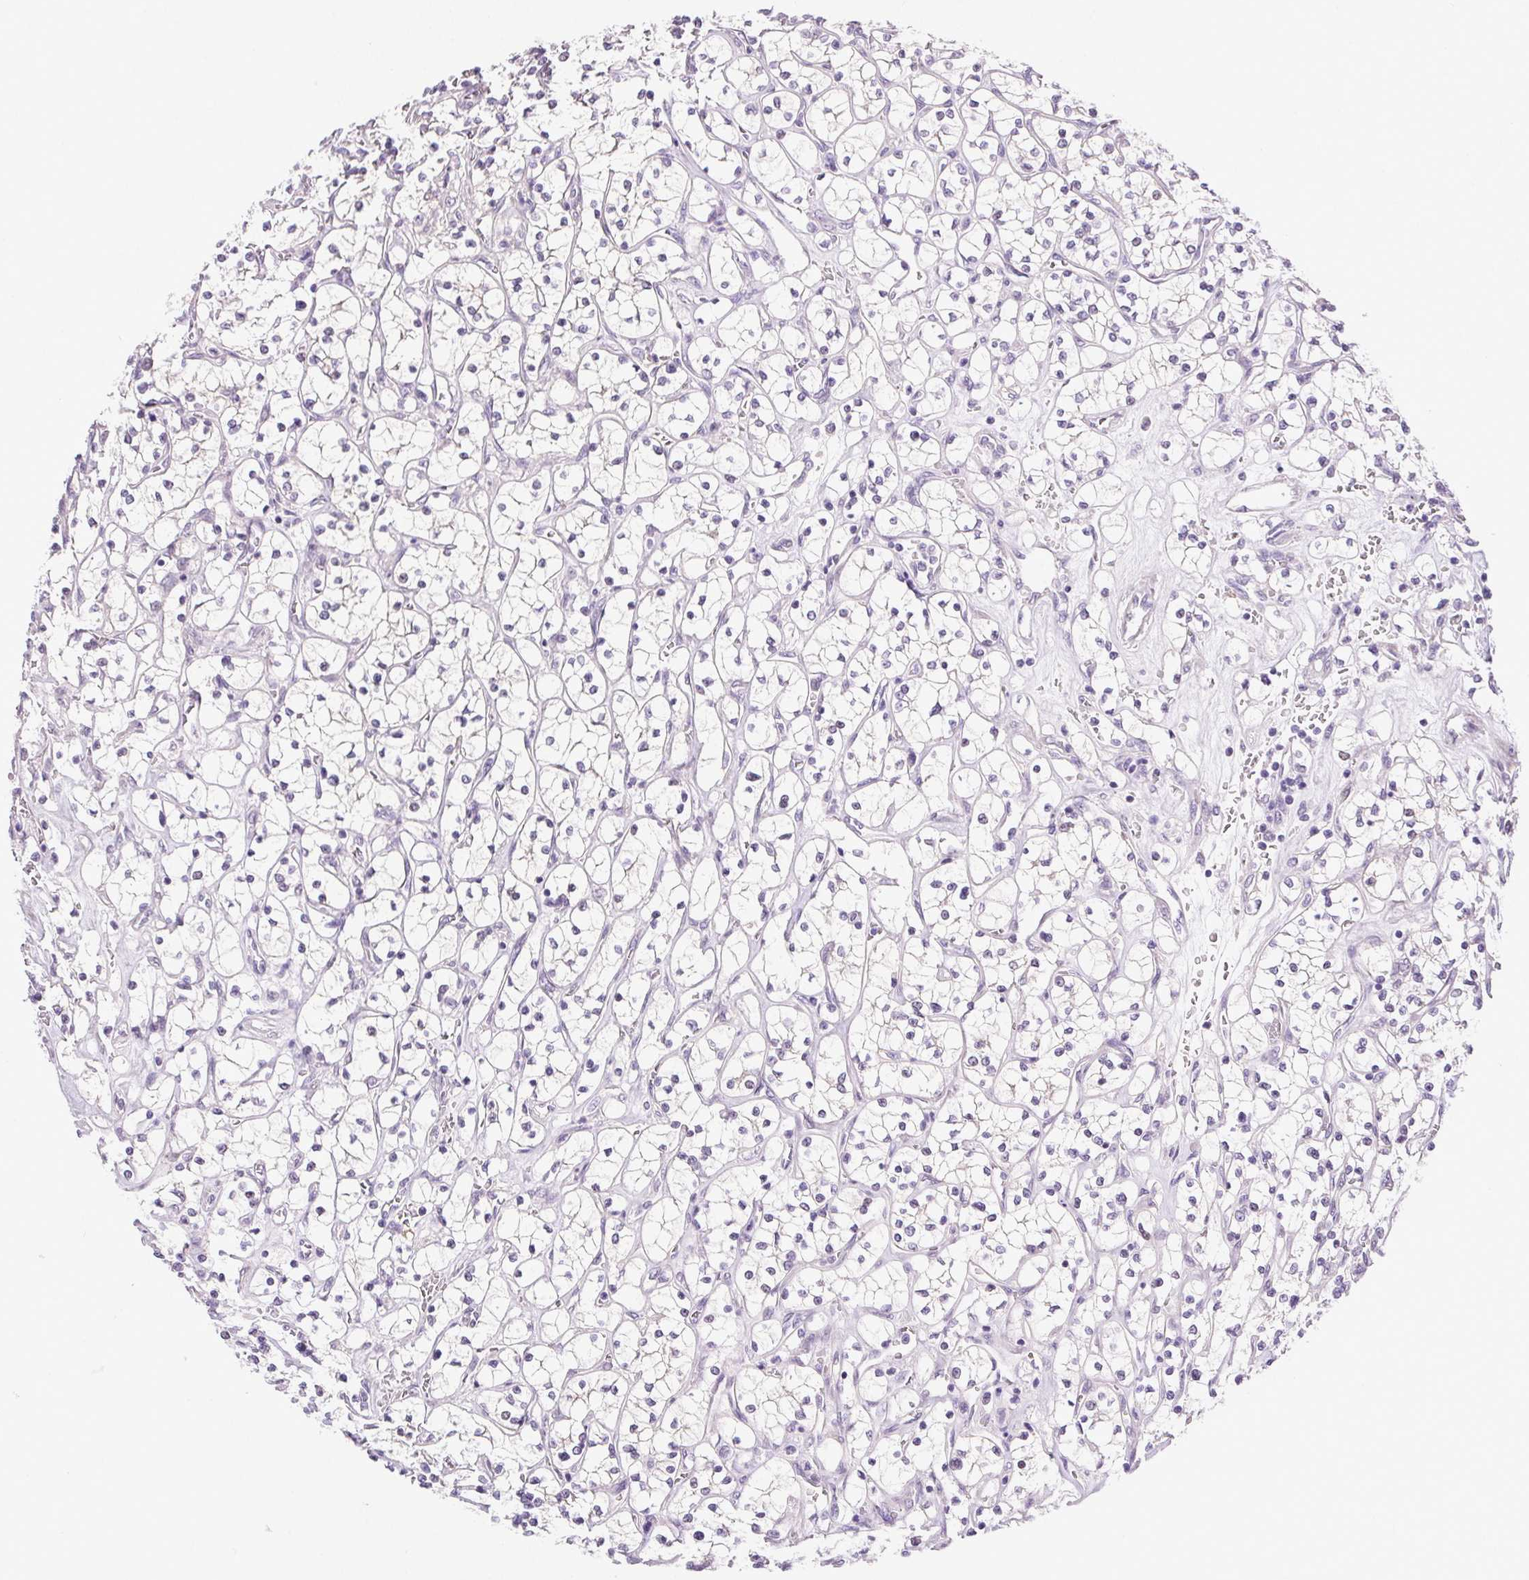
{"staining": {"intensity": "negative", "quantity": "none", "location": "none"}, "tissue": "renal cancer", "cell_type": "Tumor cells", "image_type": "cancer", "snomed": [{"axis": "morphology", "description": "Adenocarcinoma, NOS"}, {"axis": "topography", "description": "Kidney"}], "caption": "Tumor cells show no significant expression in renal adenocarcinoma.", "gene": "SYT11", "patient": {"sex": "female", "age": 64}}